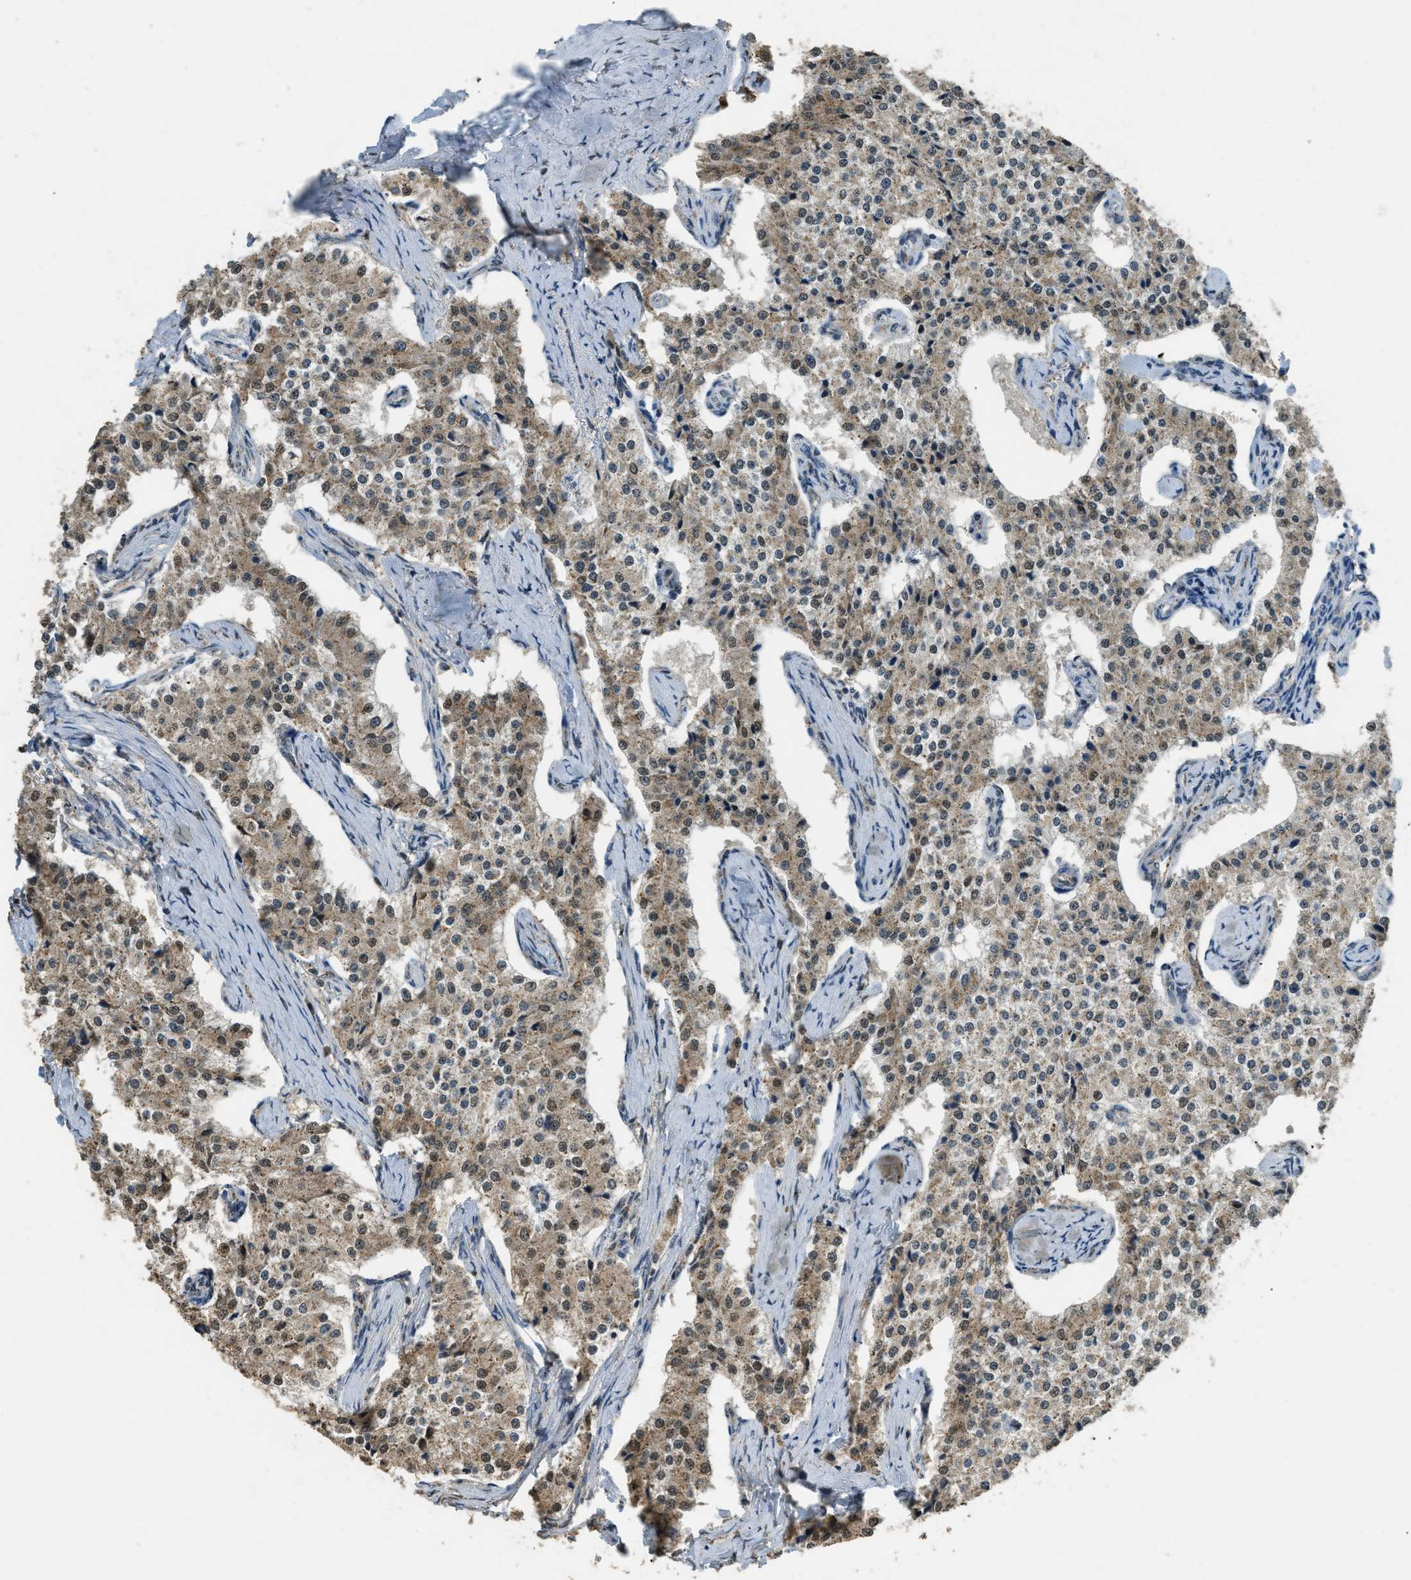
{"staining": {"intensity": "moderate", "quantity": ">75%", "location": "cytoplasmic/membranous,nuclear"}, "tissue": "carcinoid", "cell_type": "Tumor cells", "image_type": "cancer", "snomed": [{"axis": "morphology", "description": "Carcinoid, malignant, NOS"}, {"axis": "topography", "description": "Colon"}], "caption": "Protein staining of carcinoid (malignant) tissue shows moderate cytoplasmic/membranous and nuclear expression in approximately >75% of tumor cells.", "gene": "IPO7", "patient": {"sex": "female", "age": 52}}